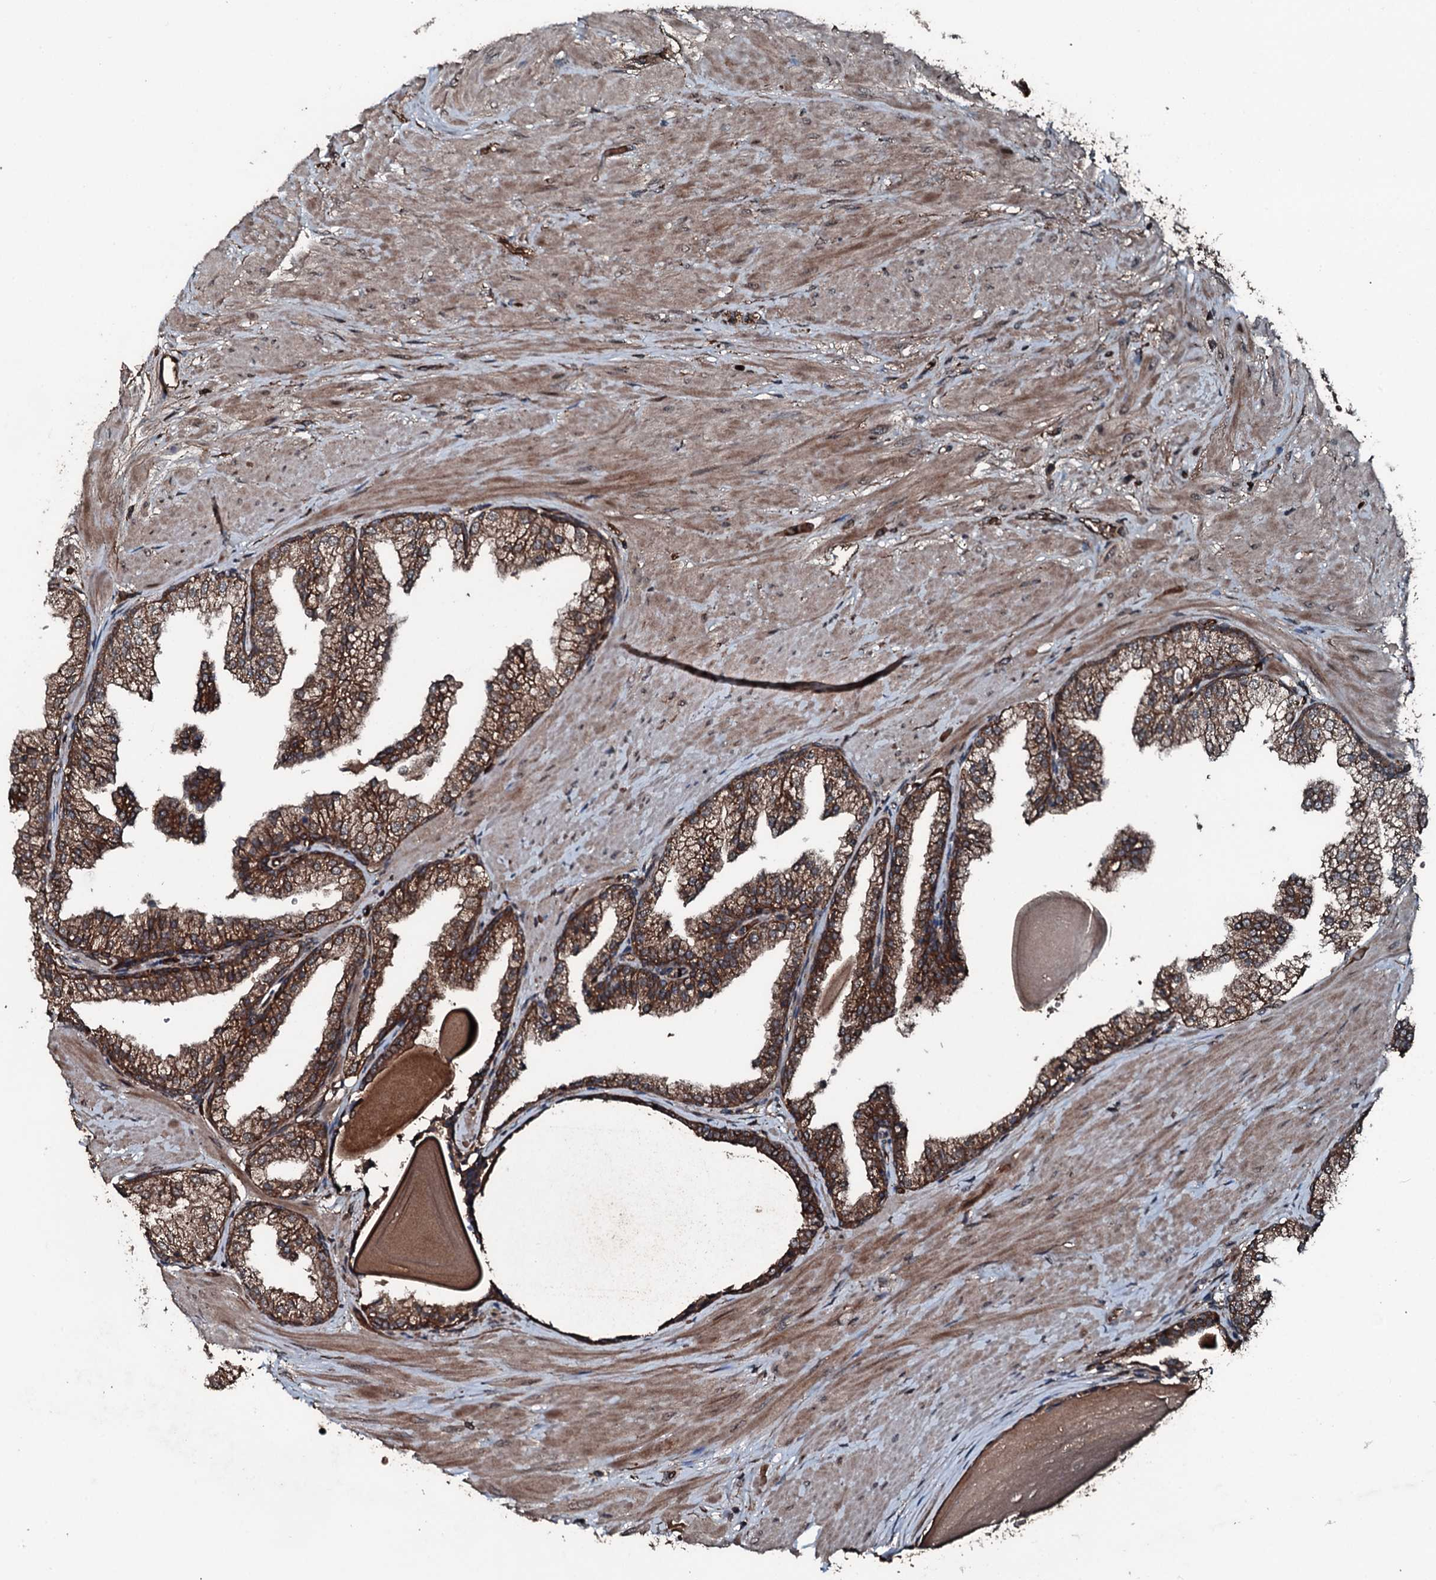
{"staining": {"intensity": "moderate", "quantity": ">75%", "location": "cytoplasmic/membranous"}, "tissue": "prostate", "cell_type": "Glandular cells", "image_type": "normal", "snomed": [{"axis": "morphology", "description": "Normal tissue, NOS"}, {"axis": "topography", "description": "Prostate"}], "caption": "Human prostate stained for a protein (brown) reveals moderate cytoplasmic/membranous positive staining in about >75% of glandular cells.", "gene": "TRIM7", "patient": {"sex": "male", "age": 48}}